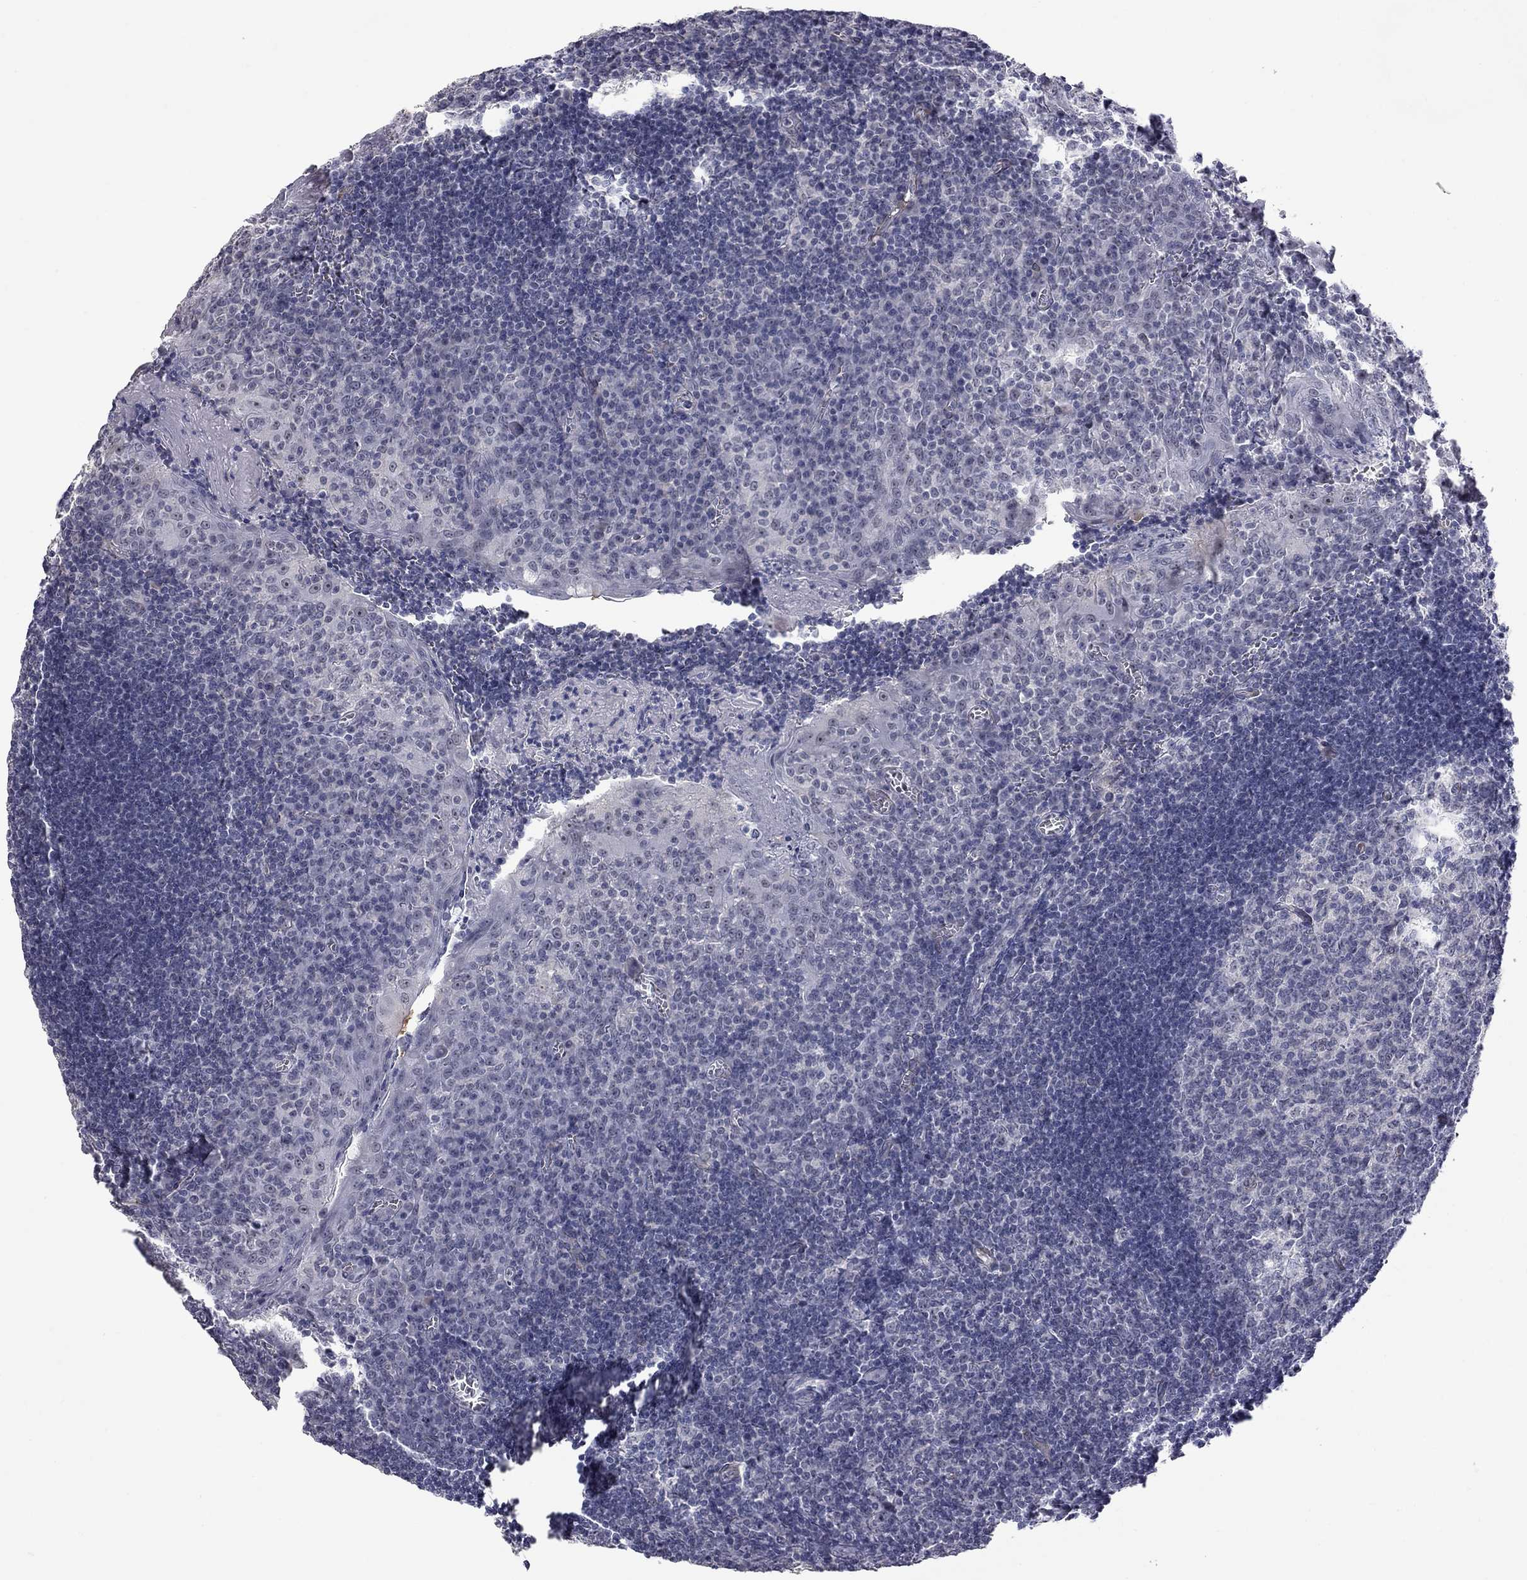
{"staining": {"intensity": "negative", "quantity": "none", "location": "none"}, "tissue": "tonsil", "cell_type": "Germinal center cells", "image_type": "normal", "snomed": [{"axis": "morphology", "description": "Normal tissue, NOS"}, {"axis": "topography", "description": "Tonsil"}], "caption": "DAB (3,3'-diaminobenzidine) immunohistochemical staining of unremarkable tonsil shows no significant positivity in germinal center cells.", "gene": "GSG1L", "patient": {"sex": "female", "age": 12}}